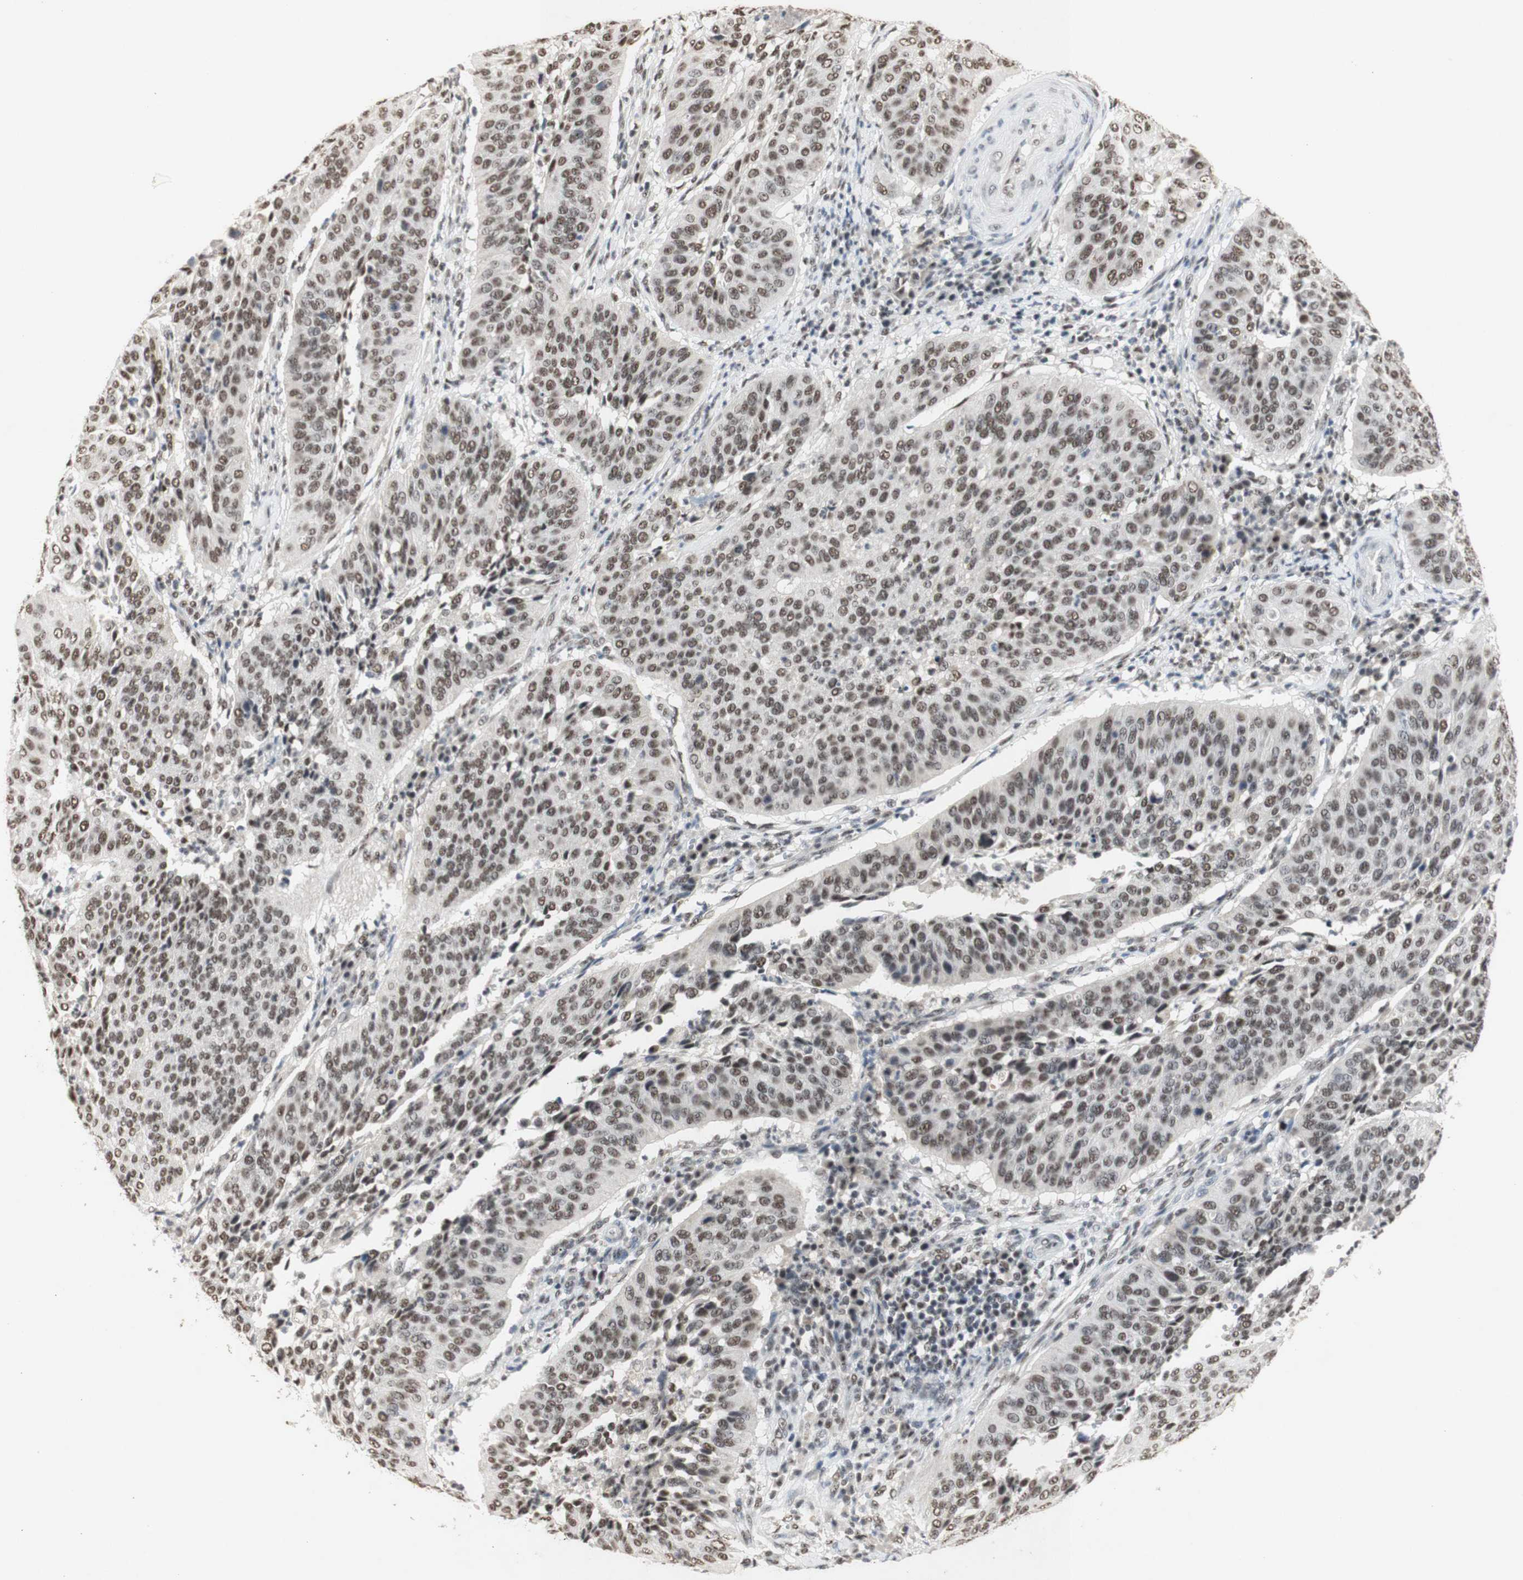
{"staining": {"intensity": "moderate", "quantity": ">75%", "location": "nuclear"}, "tissue": "cervical cancer", "cell_type": "Tumor cells", "image_type": "cancer", "snomed": [{"axis": "morphology", "description": "Normal tissue, NOS"}, {"axis": "morphology", "description": "Squamous cell carcinoma, NOS"}, {"axis": "topography", "description": "Cervix"}], "caption": "High-power microscopy captured an immunohistochemistry photomicrograph of squamous cell carcinoma (cervical), revealing moderate nuclear positivity in approximately >75% of tumor cells.", "gene": "SNRPB", "patient": {"sex": "female", "age": 39}}